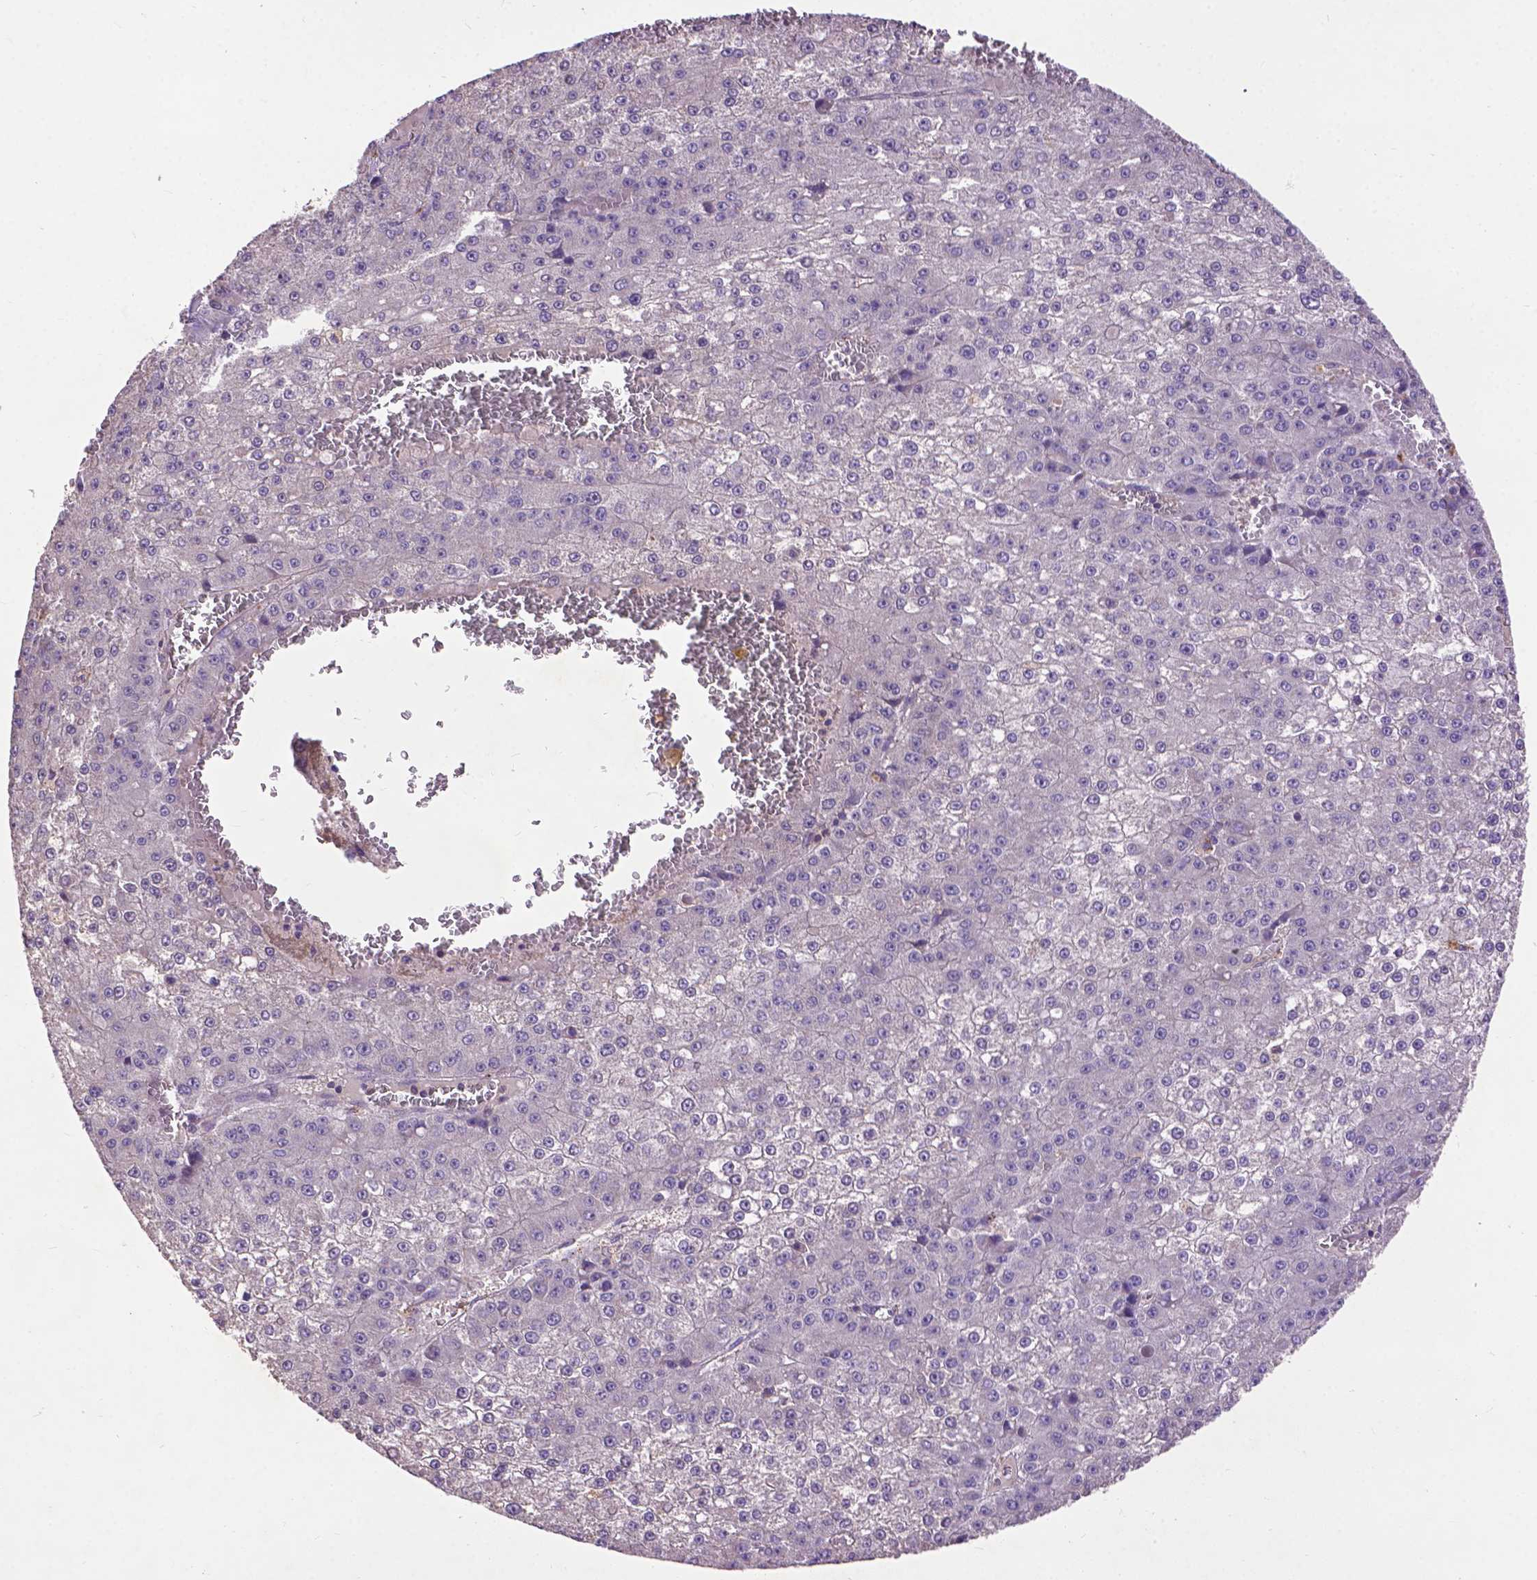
{"staining": {"intensity": "negative", "quantity": "none", "location": "none"}, "tissue": "liver cancer", "cell_type": "Tumor cells", "image_type": "cancer", "snomed": [{"axis": "morphology", "description": "Carcinoma, Hepatocellular, NOS"}, {"axis": "topography", "description": "Liver"}], "caption": "Immunohistochemical staining of hepatocellular carcinoma (liver) reveals no significant staining in tumor cells.", "gene": "ZNF337", "patient": {"sex": "female", "age": 73}}